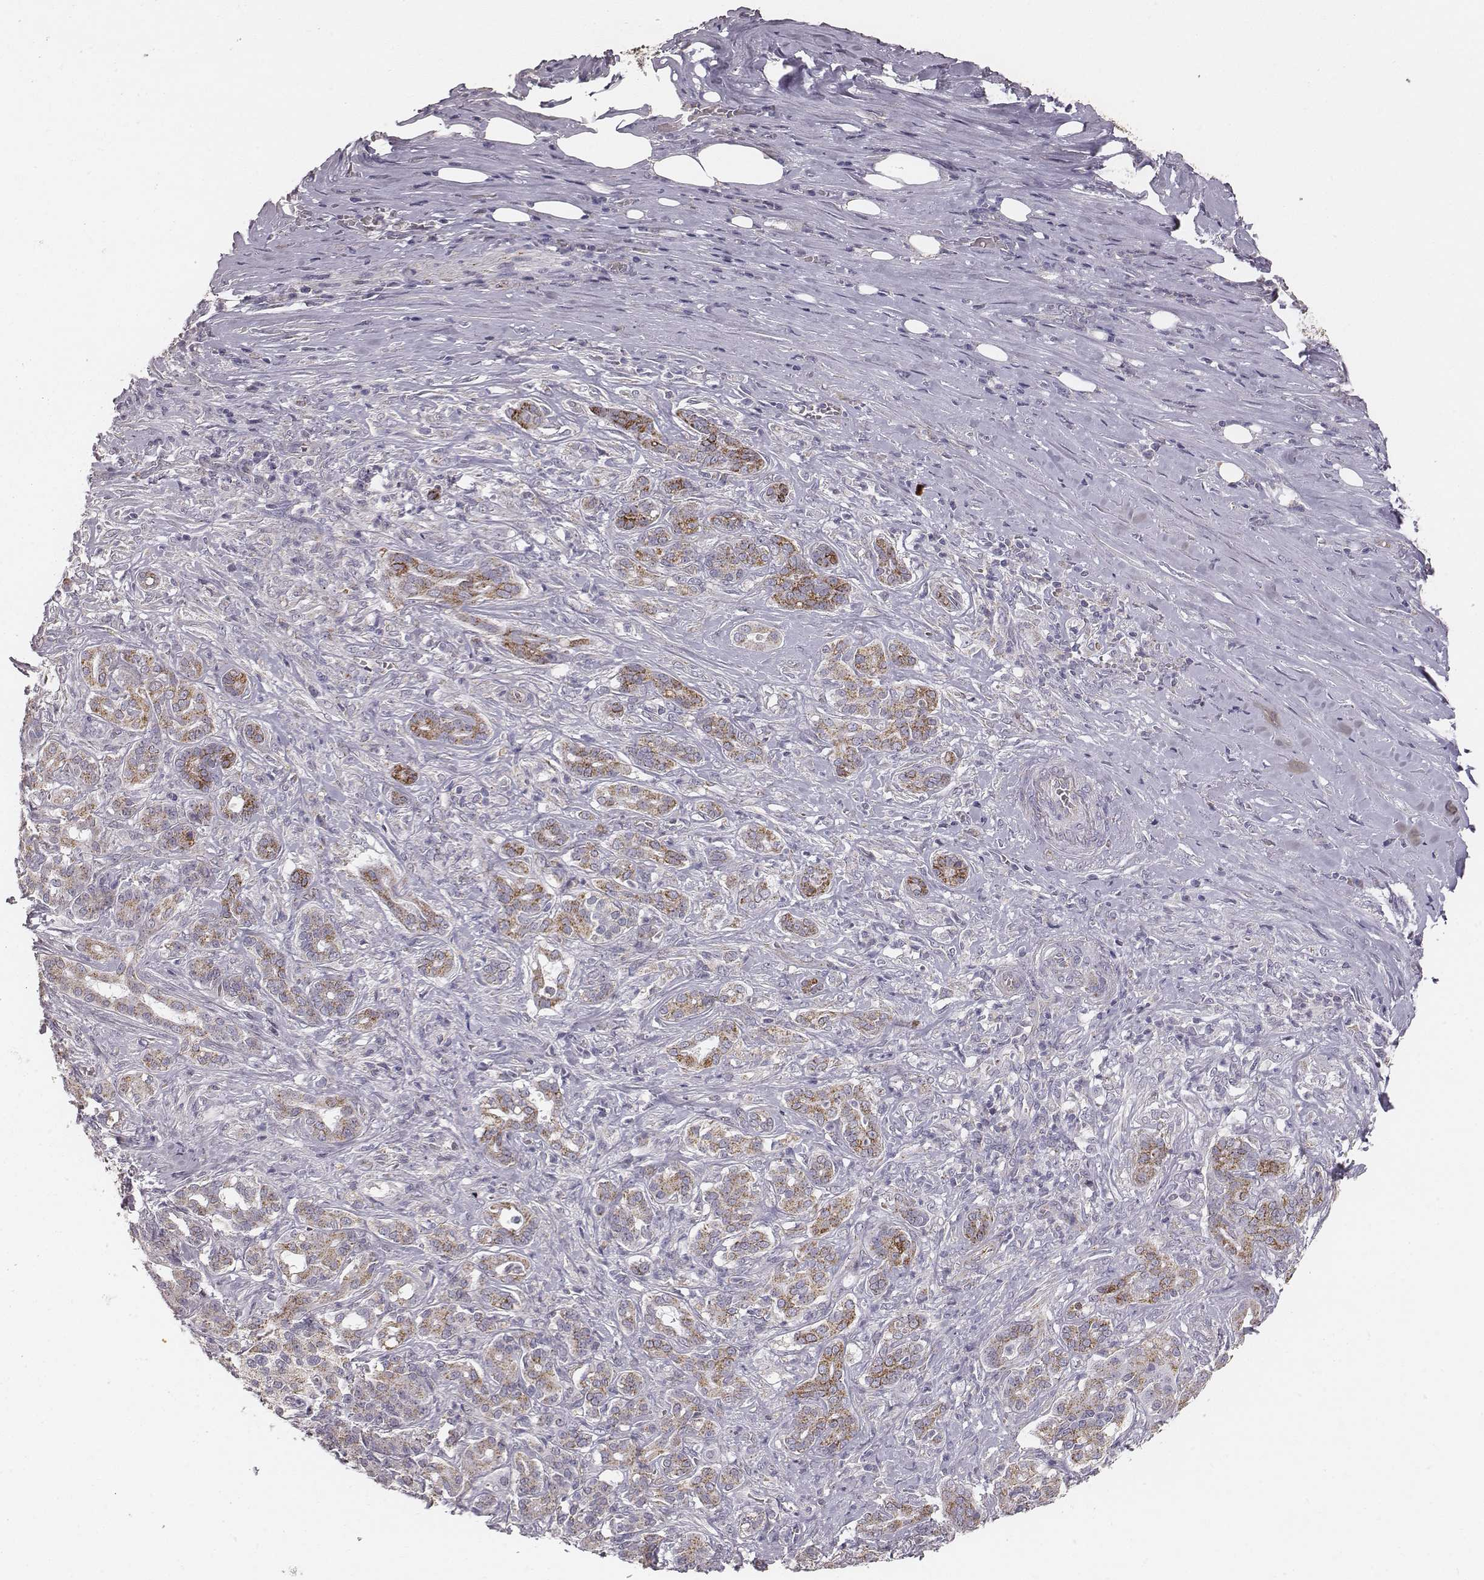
{"staining": {"intensity": "moderate", "quantity": ">75%", "location": "cytoplasmic/membranous"}, "tissue": "pancreatic cancer", "cell_type": "Tumor cells", "image_type": "cancer", "snomed": [{"axis": "morphology", "description": "Normal tissue, NOS"}, {"axis": "morphology", "description": "Inflammation, NOS"}, {"axis": "morphology", "description": "Adenocarcinoma, NOS"}, {"axis": "topography", "description": "Pancreas"}], "caption": "The photomicrograph displays staining of pancreatic adenocarcinoma, revealing moderate cytoplasmic/membranous protein expression (brown color) within tumor cells. The staining is performed using DAB brown chromogen to label protein expression. The nuclei are counter-stained blue using hematoxylin.", "gene": "ABCD3", "patient": {"sex": "male", "age": 57}}